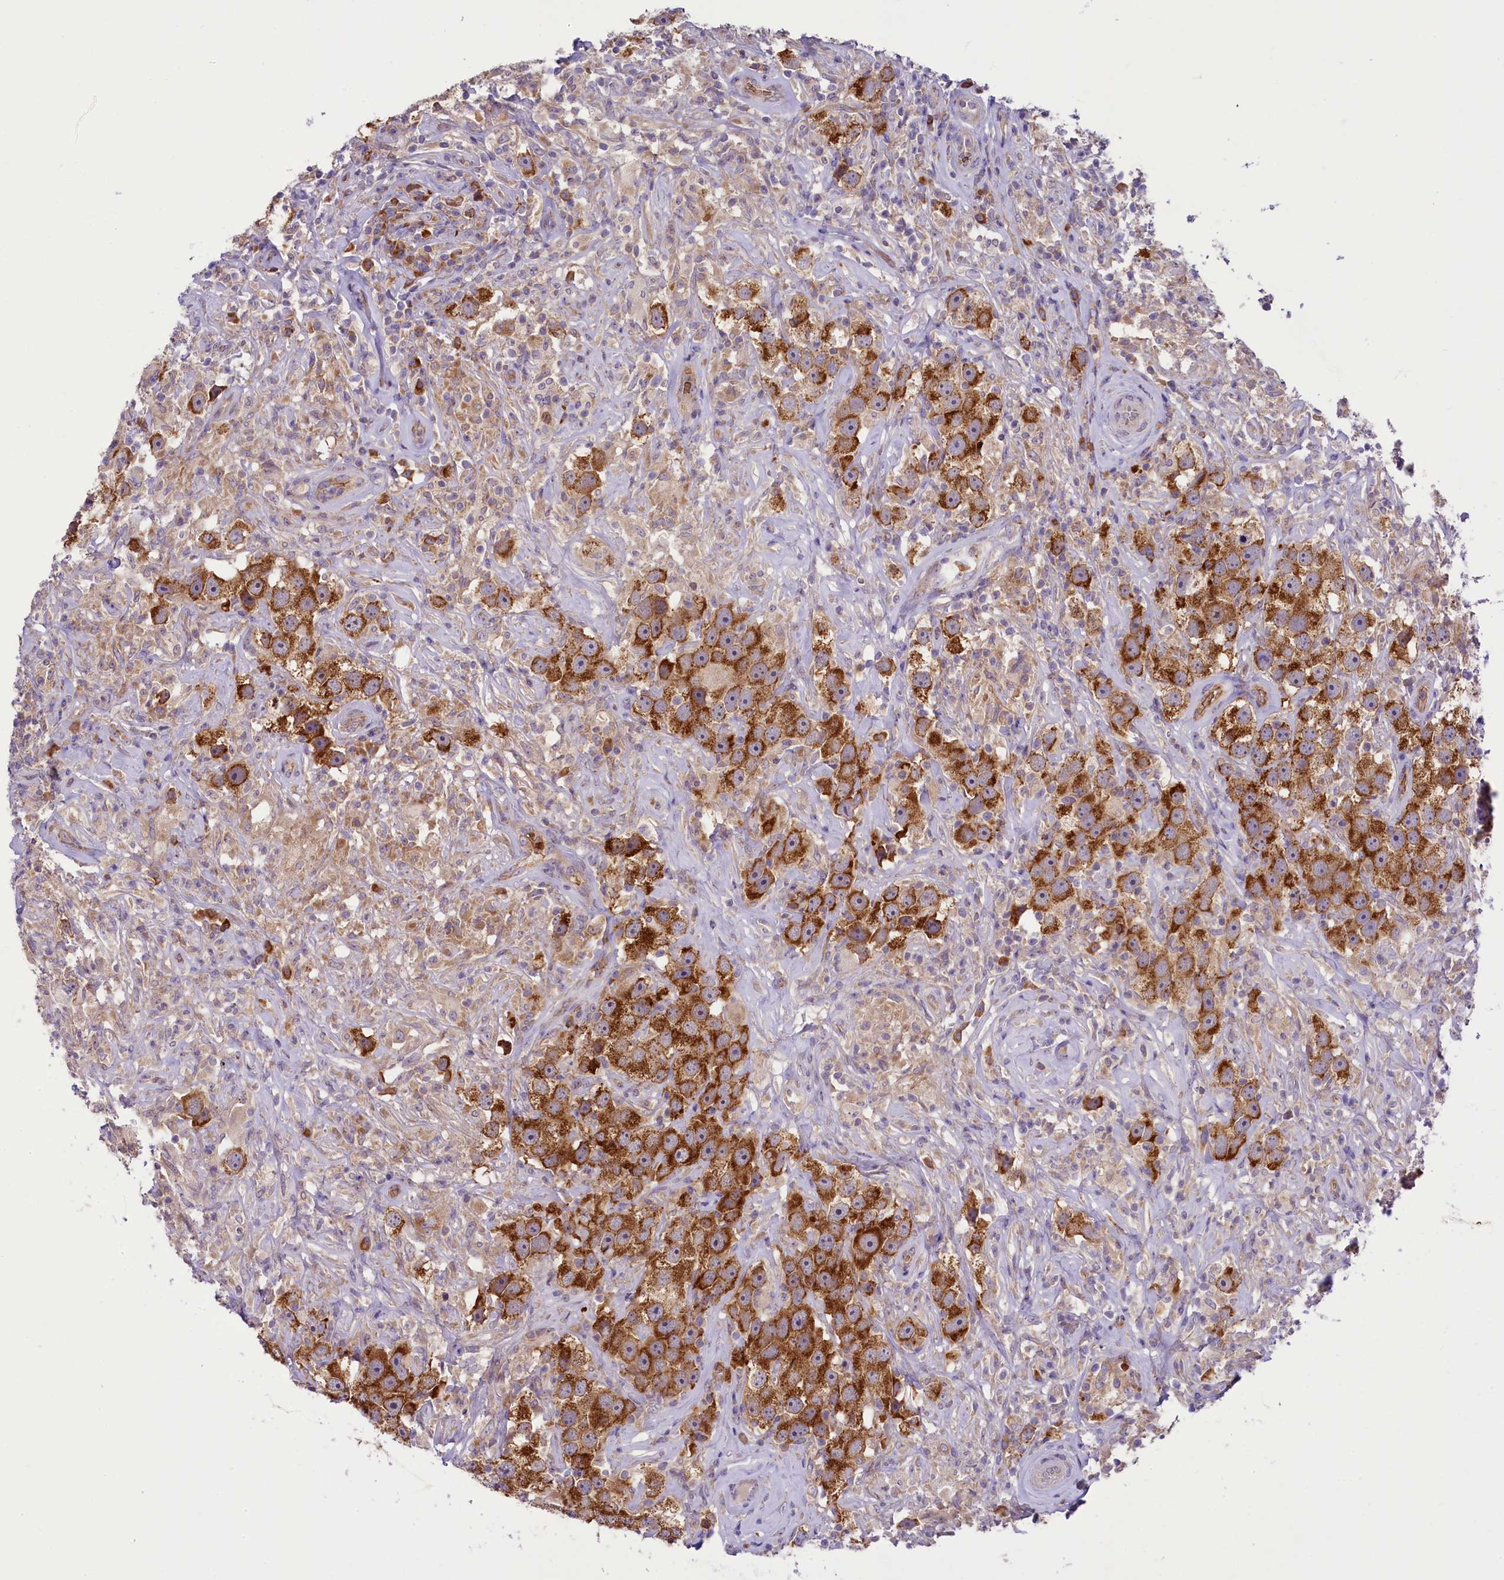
{"staining": {"intensity": "strong", "quantity": ">75%", "location": "cytoplasmic/membranous"}, "tissue": "testis cancer", "cell_type": "Tumor cells", "image_type": "cancer", "snomed": [{"axis": "morphology", "description": "Seminoma, NOS"}, {"axis": "topography", "description": "Testis"}], "caption": "An image of testis cancer stained for a protein reveals strong cytoplasmic/membranous brown staining in tumor cells. (Brightfield microscopy of DAB IHC at high magnification).", "gene": "LARP4", "patient": {"sex": "male", "age": 49}}